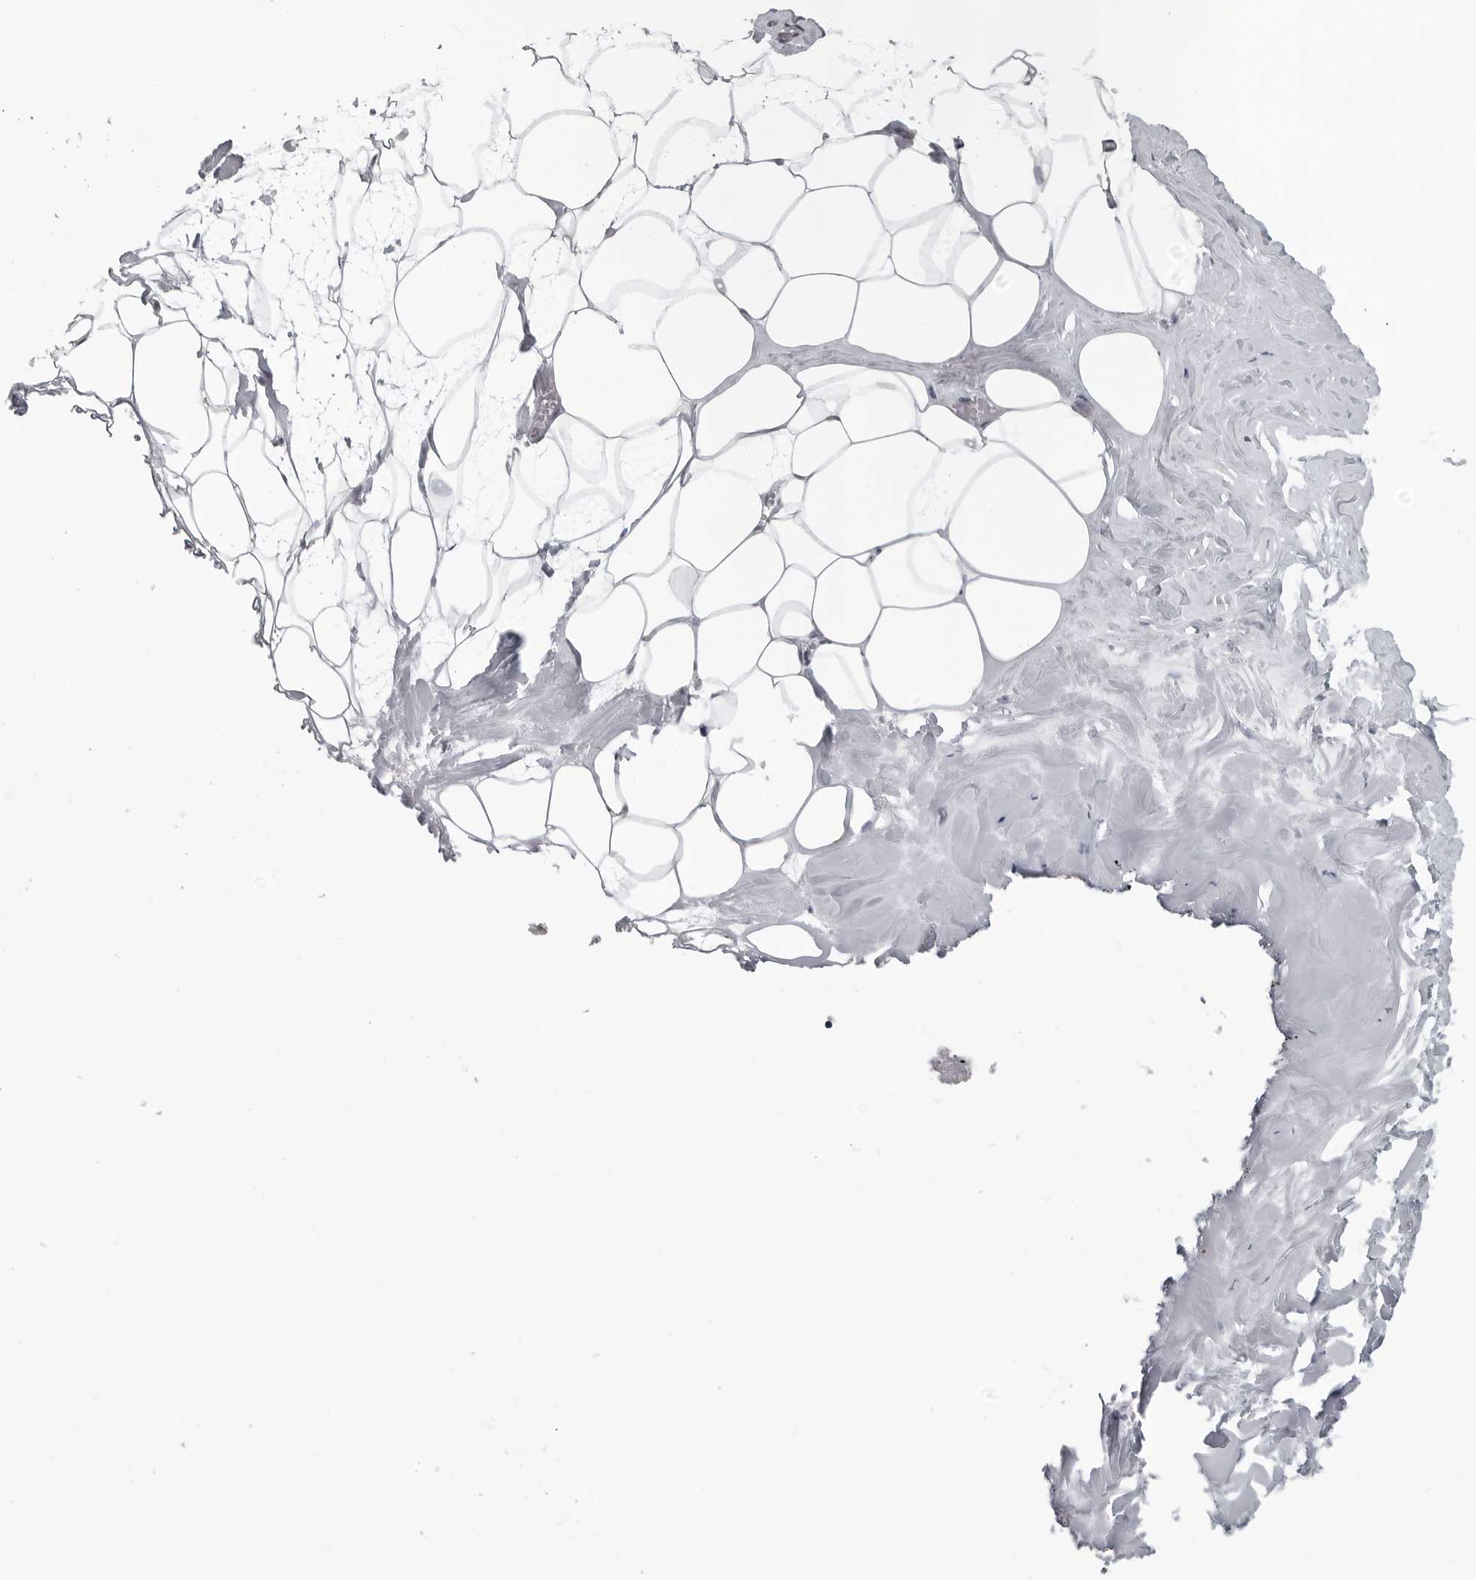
{"staining": {"intensity": "negative", "quantity": "none", "location": "none"}, "tissue": "adipose tissue", "cell_type": "Adipocytes", "image_type": "normal", "snomed": [{"axis": "morphology", "description": "Normal tissue, NOS"}, {"axis": "morphology", "description": "Fibrosis, NOS"}, {"axis": "topography", "description": "Breast"}, {"axis": "topography", "description": "Adipose tissue"}], "caption": "Histopathology image shows no significant protein expression in adipocytes of unremarkable adipose tissue.", "gene": "DDX54", "patient": {"sex": "female", "age": 39}}